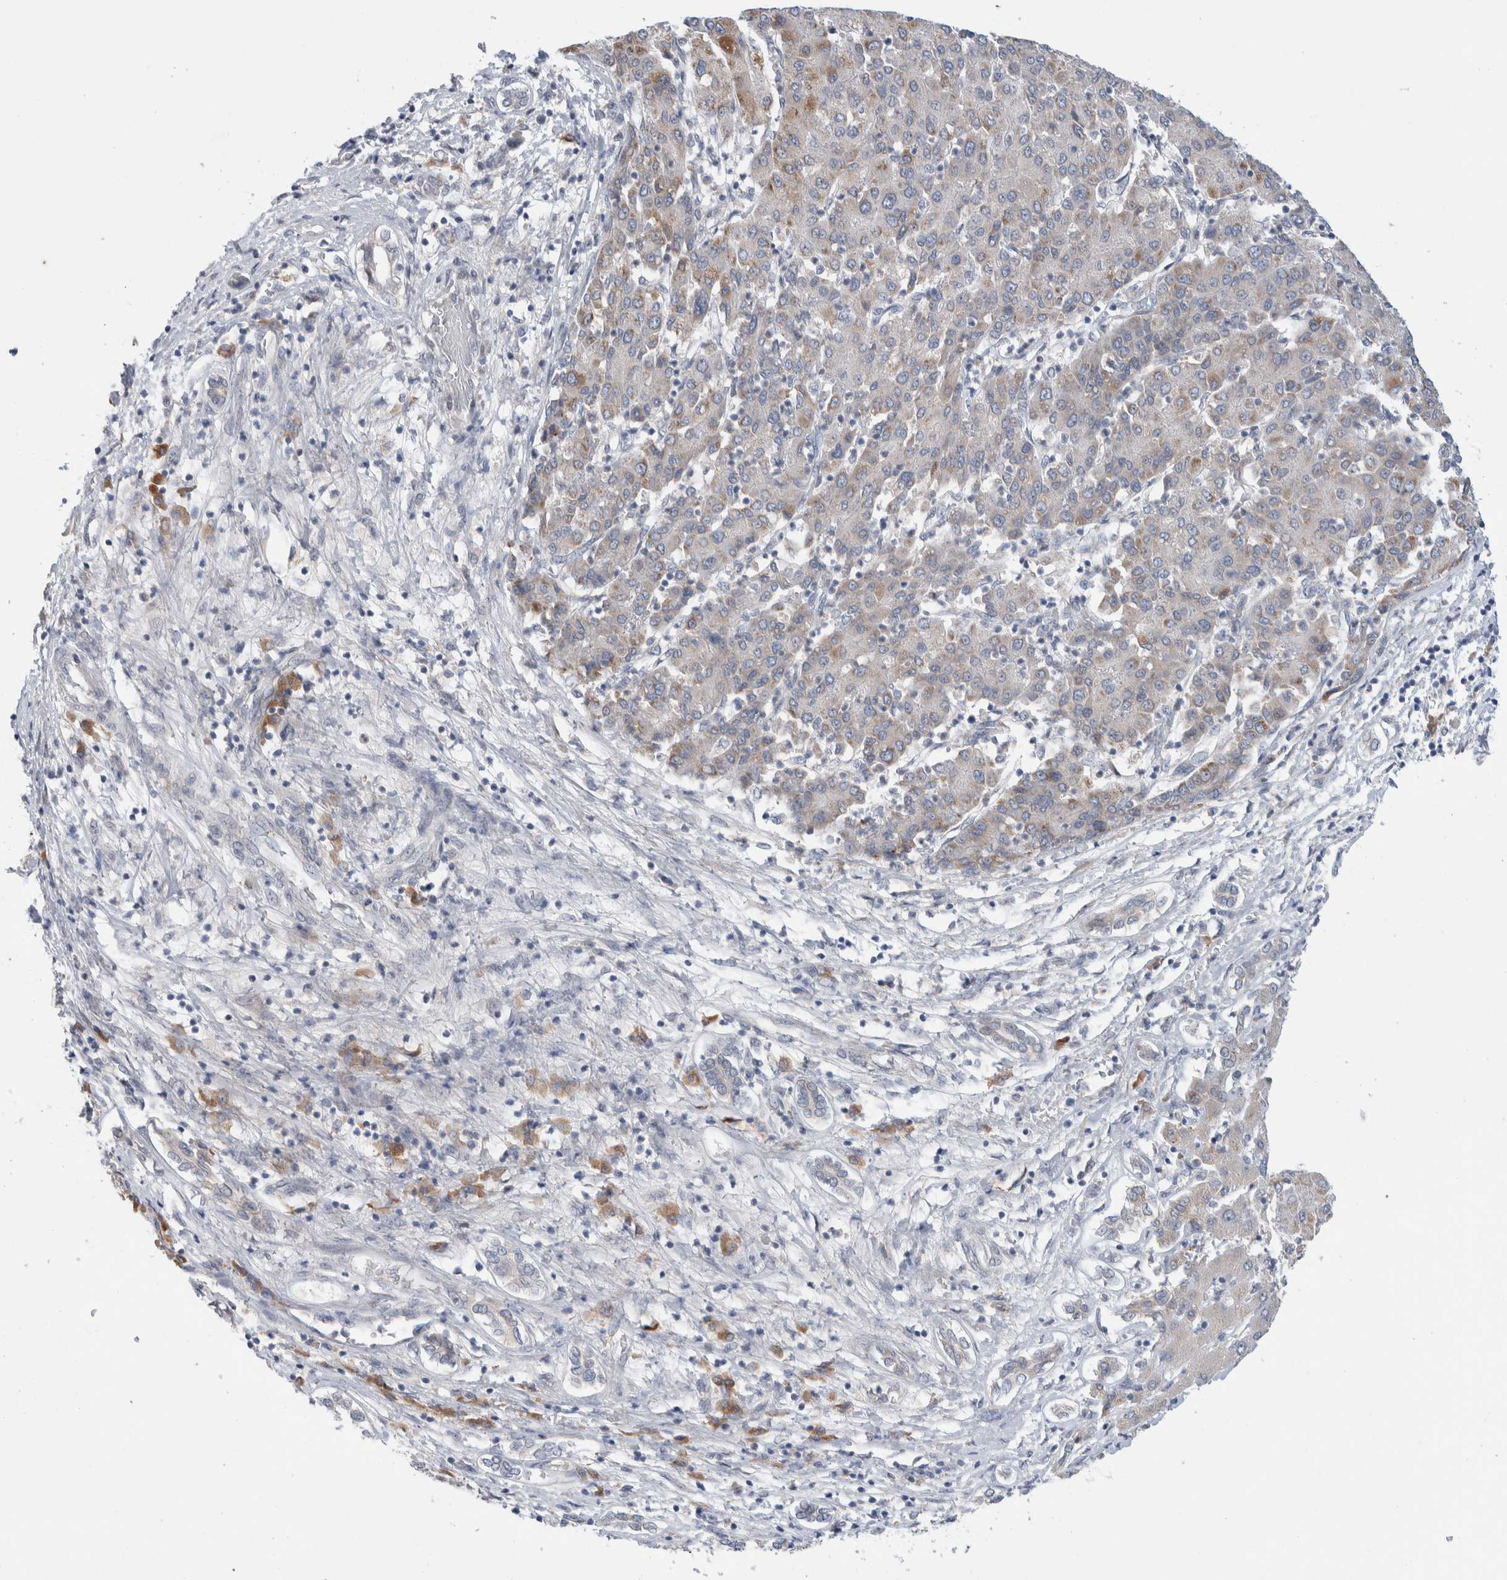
{"staining": {"intensity": "weak", "quantity": "<25%", "location": "cytoplasmic/membranous"}, "tissue": "liver cancer", "cell_type": "Tumor cells", "image_type": "cancer", "snomed": [{"axis": "morphology", "description": "Carcinoma, Hepatocellular, NOS"}, {"axis": "topography", "description": "Liver"}], "caption": "High power microscopy histopathology image of an IHC histopathology image of hepatocellular carcinoma (liver), revealing no significant positivity in tumor cells.", "gene": "RUSF1", "patient": {"sex": "male", "age": 65}}